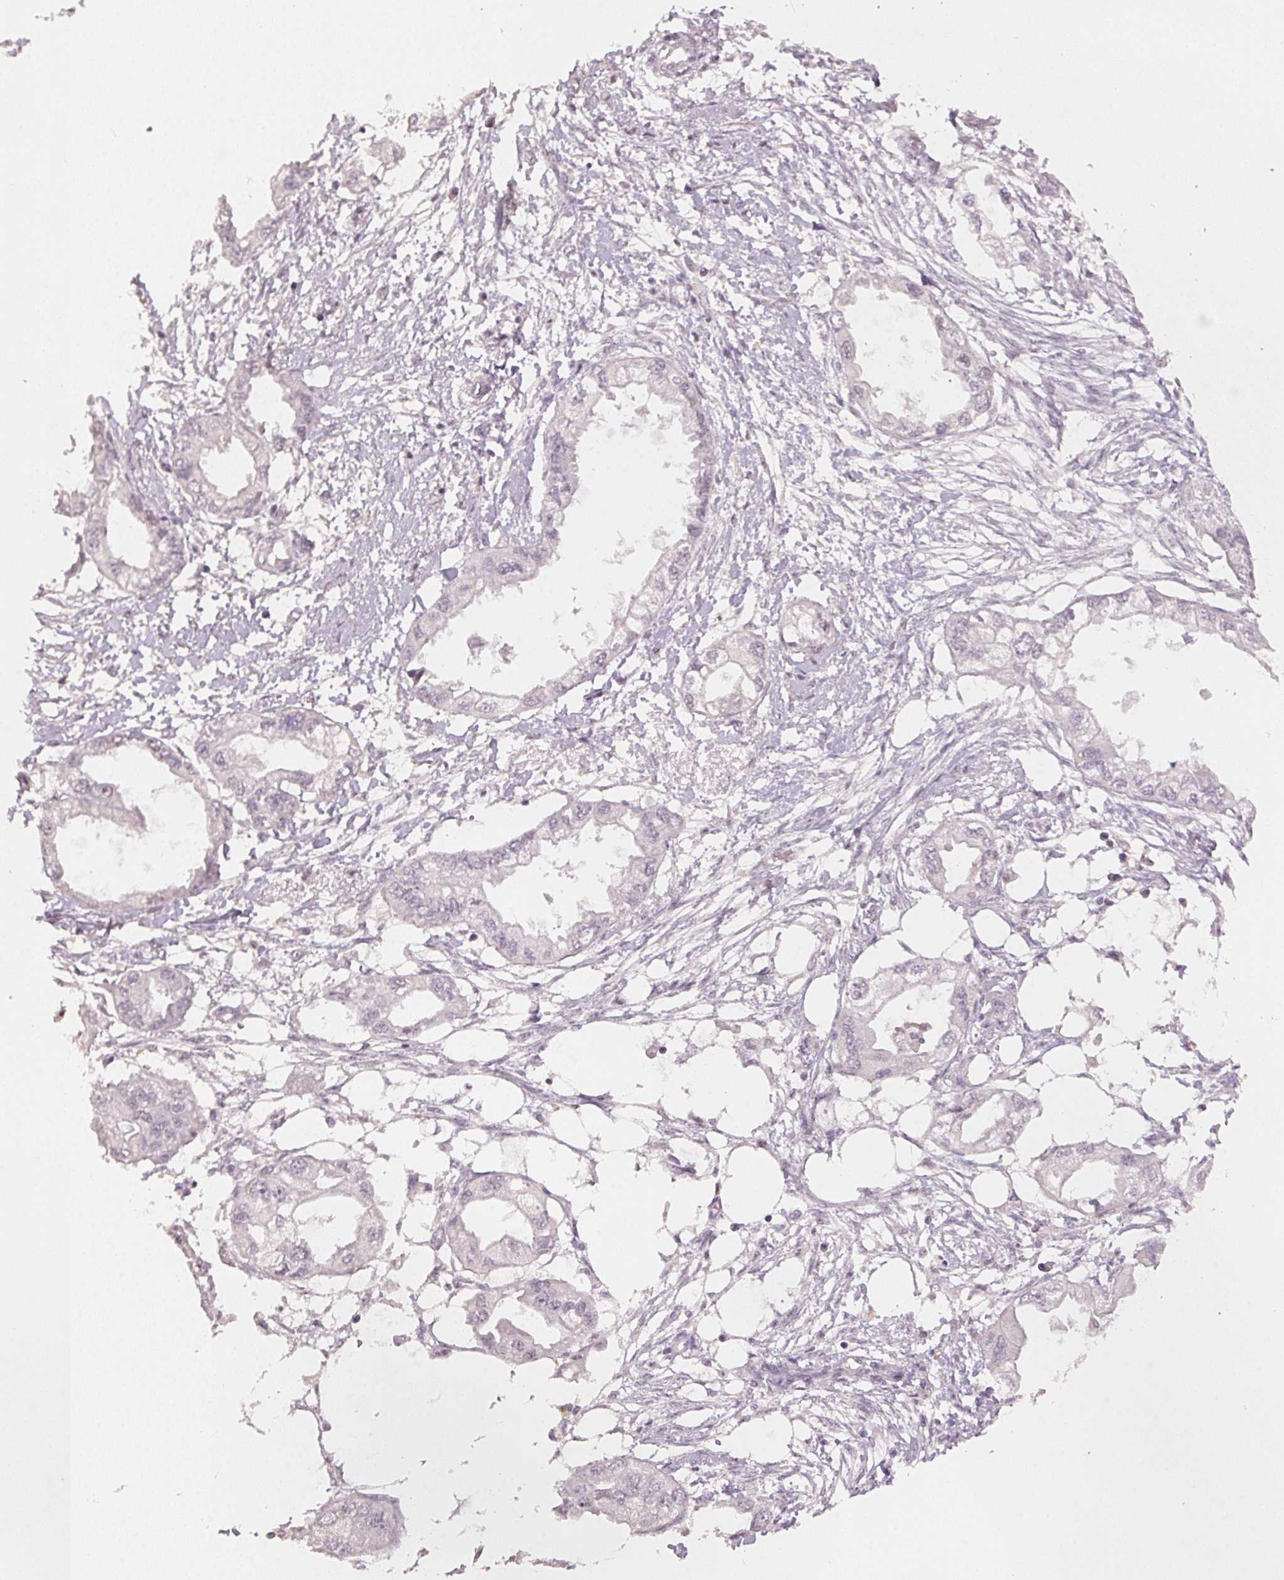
{"staining": {"intensity": "negative", "quantity": "none", "location": "none"}, "tissue": "endometrial cancer", "cell_type": "Tumor cells", "image_type": "cancer", "snomed": [{"axis": "morphology", "description": "Adenocarcinoma, NOS"}, {"axis": "morphology", "description": "Adenocarcinoma, metastatic, NOS"}, {"axis": "topography", "description": "Adipose tissue"}, {"axis": "topography", "description": "Endometrium"}], "caption": "Tumor cells show no significant positivity in endometrial adenocarcinoma.", "gene": "POLR3G", "patient": {"sex": "female", "age": 67}}